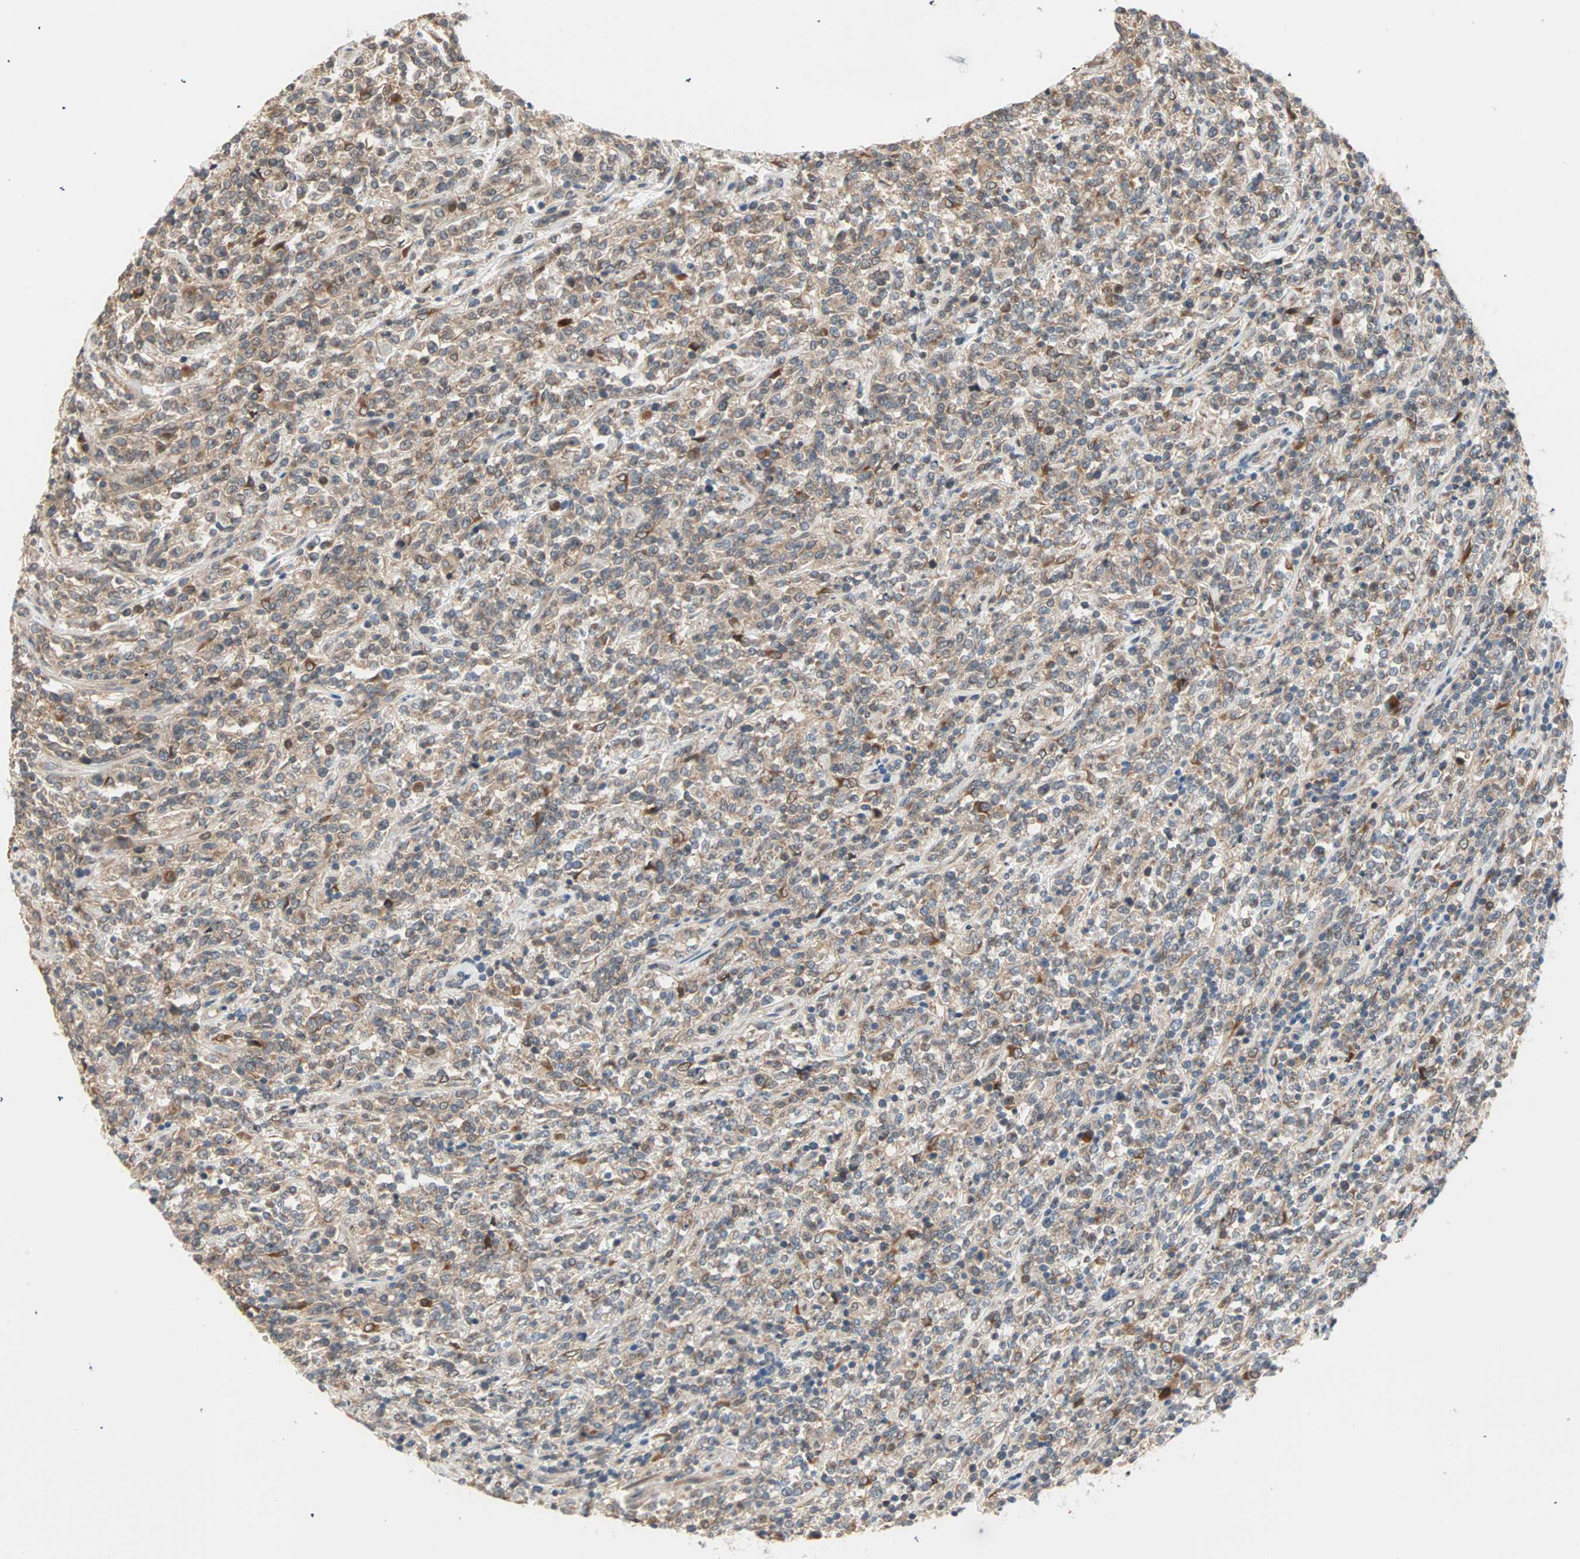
{"staining": {"intensity": "moderate", "quantity": "25%-75%", "location": "cytoplasmic/membranous"}, "tissue": "lymphoma", "cell_type": "Tumor cells", "image_type": "cancer", "snomed": [{"axis": "morphology", "description": "Malignant lymphoma, non-Hodgkin's type, High grade"}, {"axis": "topography", "description": "Soft tissue"}], "caption": "Lymphoma was stained to show a protein in brown. There is medium levels of moderate cytoplasmic/membranous expression in about 25%-75% of tumor cells.", "gene": "SAR1A", "patient": {"sex": "male", "age": 18}}